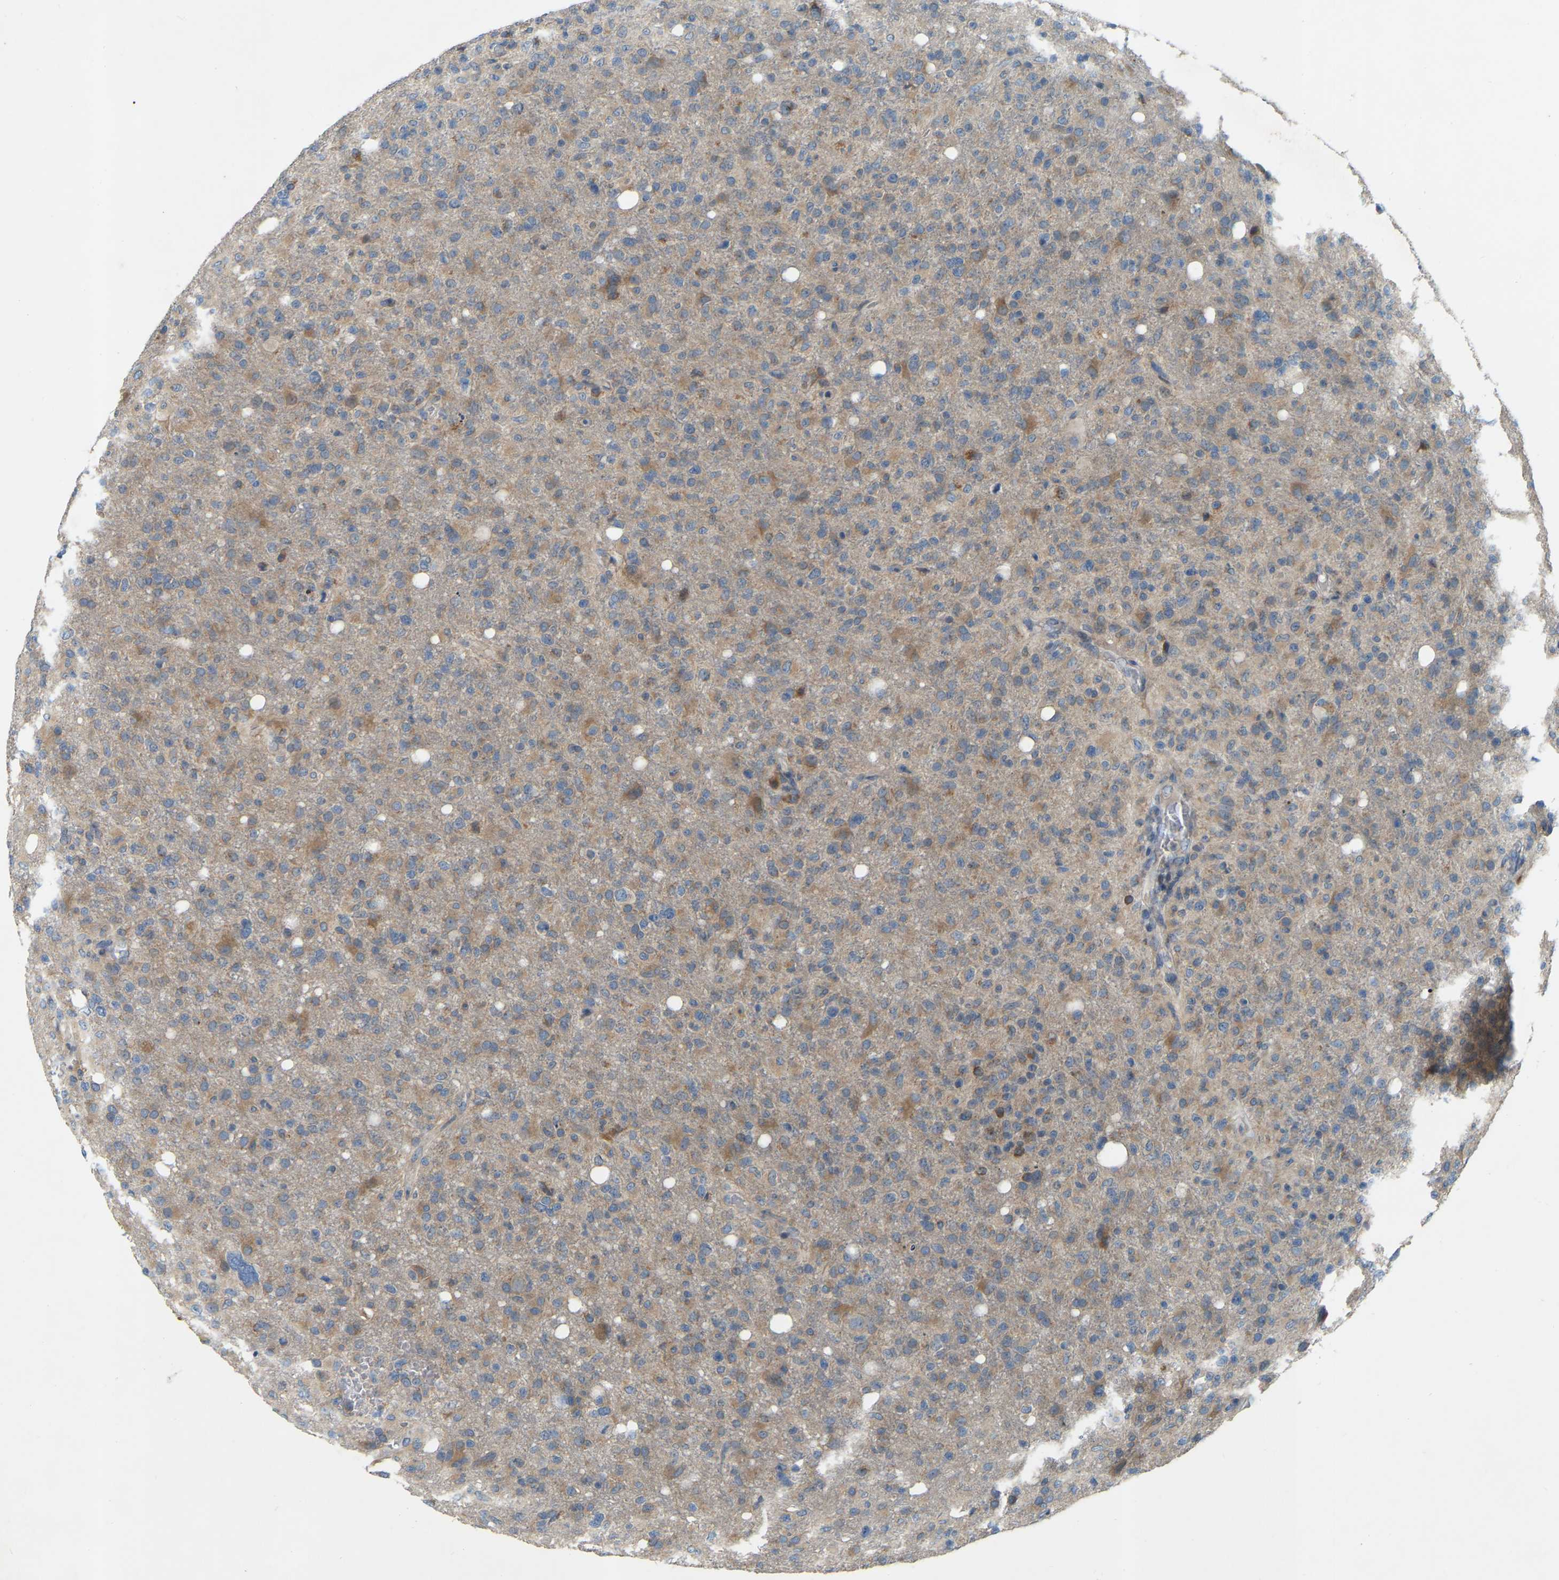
{"staining": {"intensity": "weak", "quantity": ">75%", "location": "cytoplasmic/membranous"}, "tissue": "glioma", "cell_type": "Tumor cells", "image_type": "cancer", "snomed": [{"axis": "morphology", "description": "Glioma, malignant, High grade"}, {"axis": "topography", "description": "Brain"}], "caption": "A photomicrograph of human malignant glioma (high-grade) stained for a protein reveals weak cytoplasmic/membranous brown staining in tumor cells.", "gene": "PARL", "patient": {"sex": "female", "age": 57}}